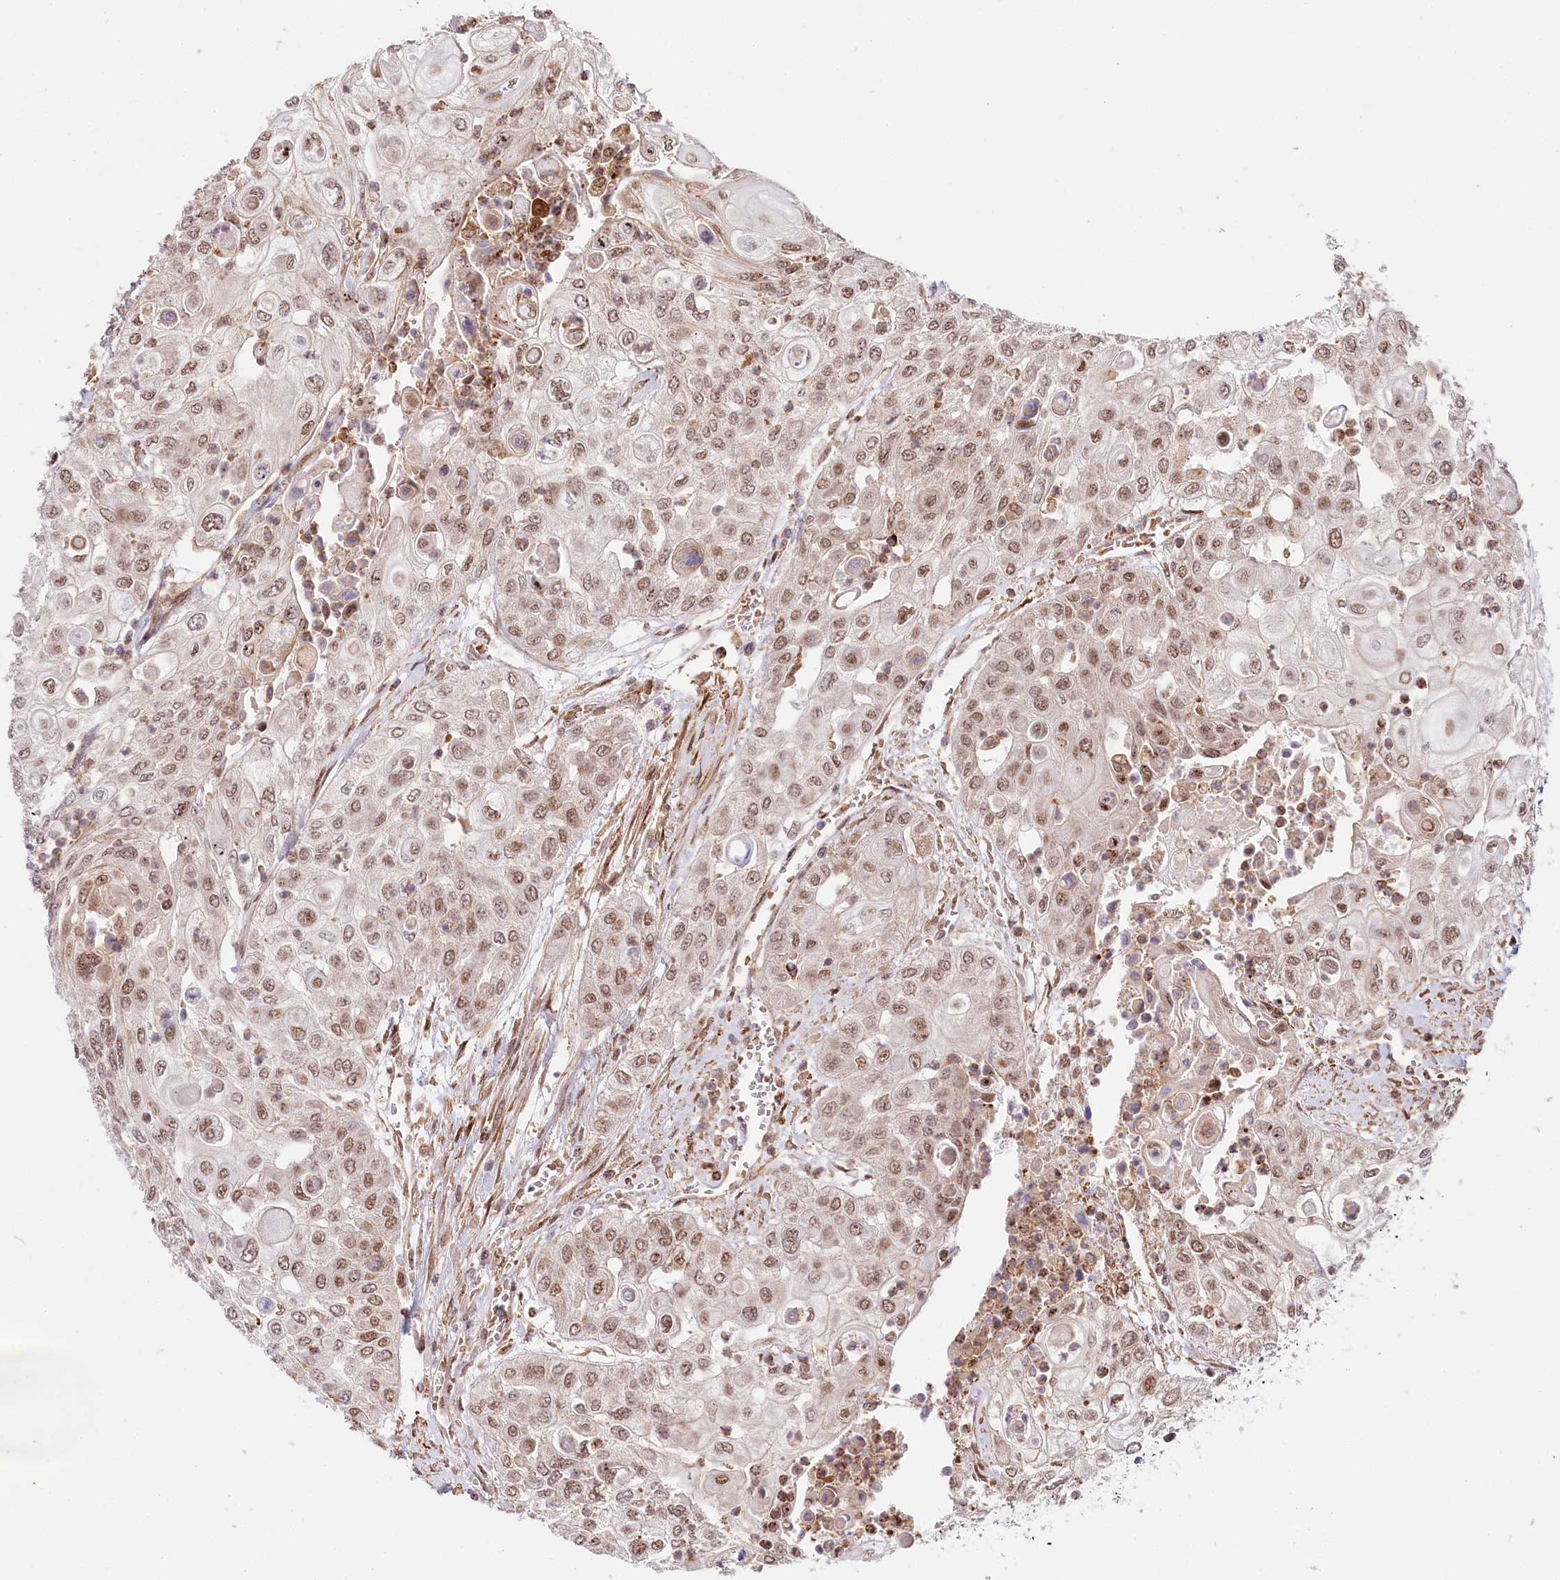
{"staining": {"intensity": "moderate", "quantity": "25%-75%", "location": "nuclear"}, "tissue": "urothelial cancer", "cell_type": "Tumor cells", "image_type": "cancer", "snomed": [{"axis": "morphology", "description": "Urothelial carcinoma, High grade"}, {"axis": "topography", "description": "Urinary bladder"}], "caption": "Human urothelial cancer stained for a protein (brown) exhibits moderate nuclear positive positivity in approximately 25%-75% of tumor cells.", "gene": "TUBGCP2", "patient": {"sex": "female", "age": 79}}